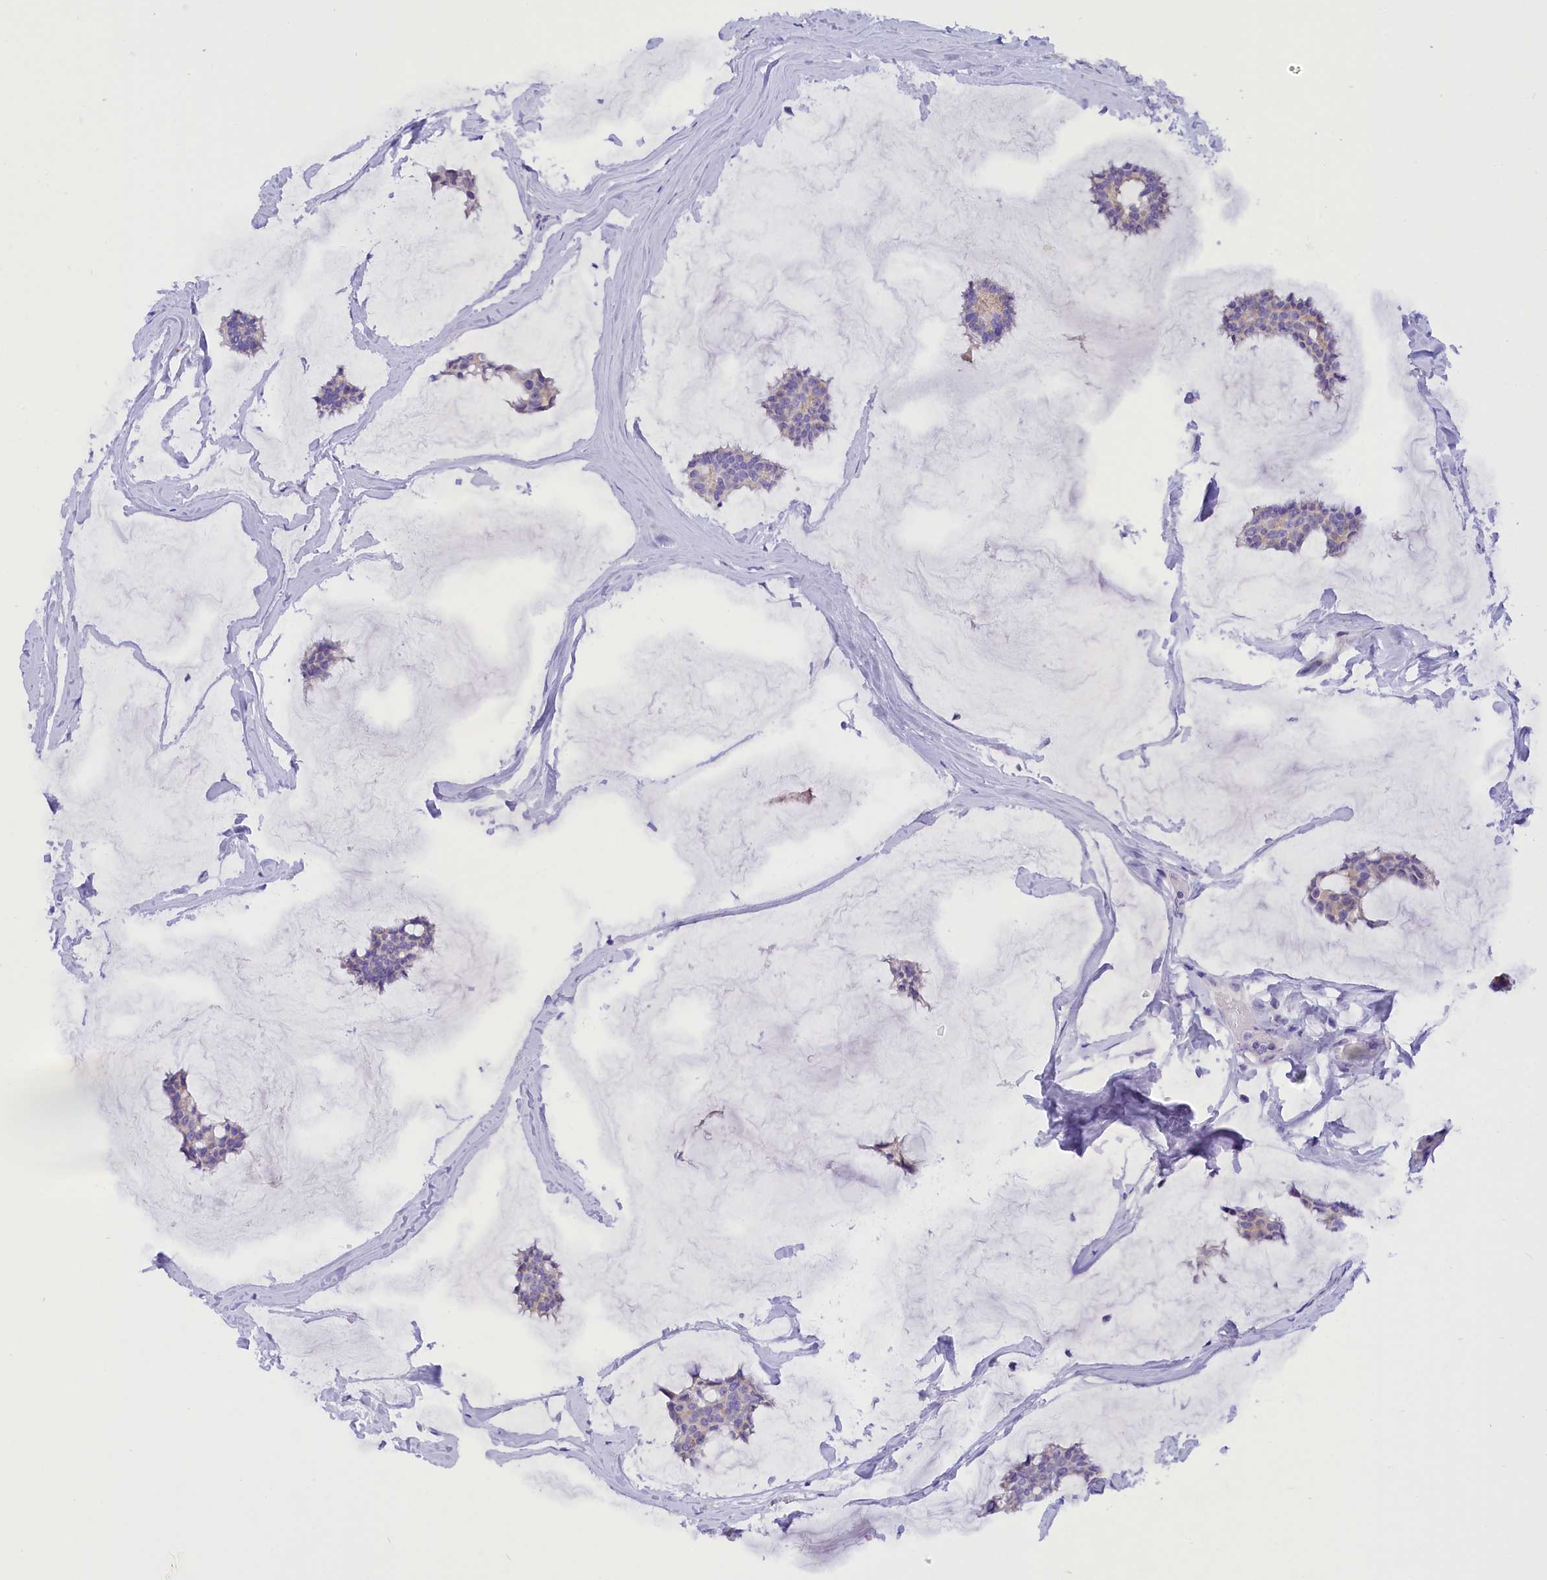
{"staining": {"intensity": "negative", "quantity": "none", "location": "none"}, "tissue": "breast cancer", "cell_type": "Tumor cells", "image_type": "cancer", "snomed": [{"axis": "morphology", "description": "Duct carcinoma"}, {"axis": "topography", "description": "Breast"}], "caption": "The histopathology image exhibits no staining of tumor cells in breast invasive ductal carcinoma. Nuclei are stained in blue.", "gene": "COL6A5", "patient": {"sex": "female", "age": 93}}